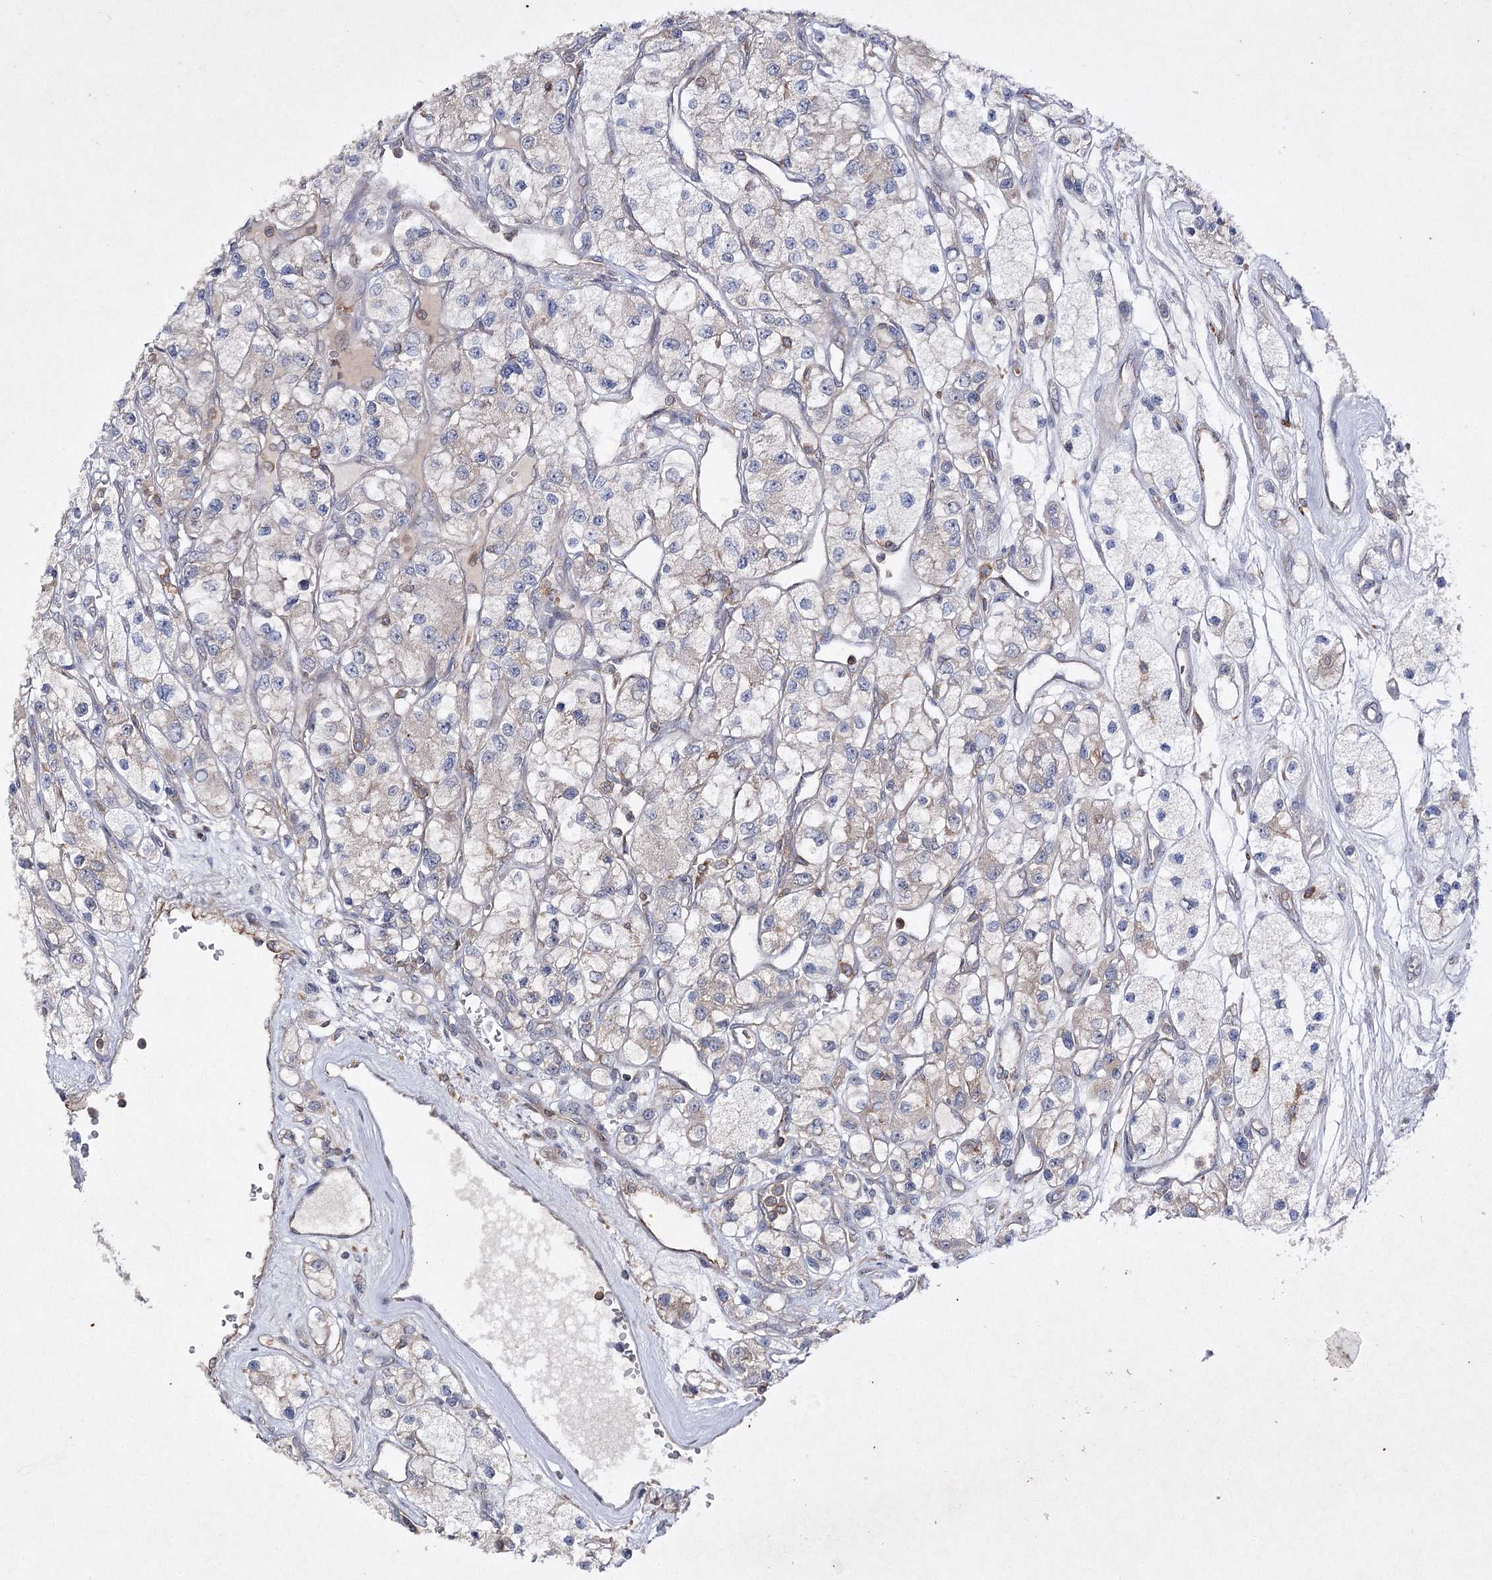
{"staining": {"intensity": "negative", "quantity": "none", "location": "none"}, "tissue": "renal cancer", "cell_type": "Tumor cells", "image_type": "cancer", "snomed": [{"axis": "morphology", "description": "Adenocarcinoma, NOS"}, {"axis": "topography", "description": "Kidney"}], "caption": "This is an IHC image of human adenocarcinoma (renal). There is no positivity in tumor cells.", "gene": "BCR", "patient": {"sex": "female", "age": 57}}